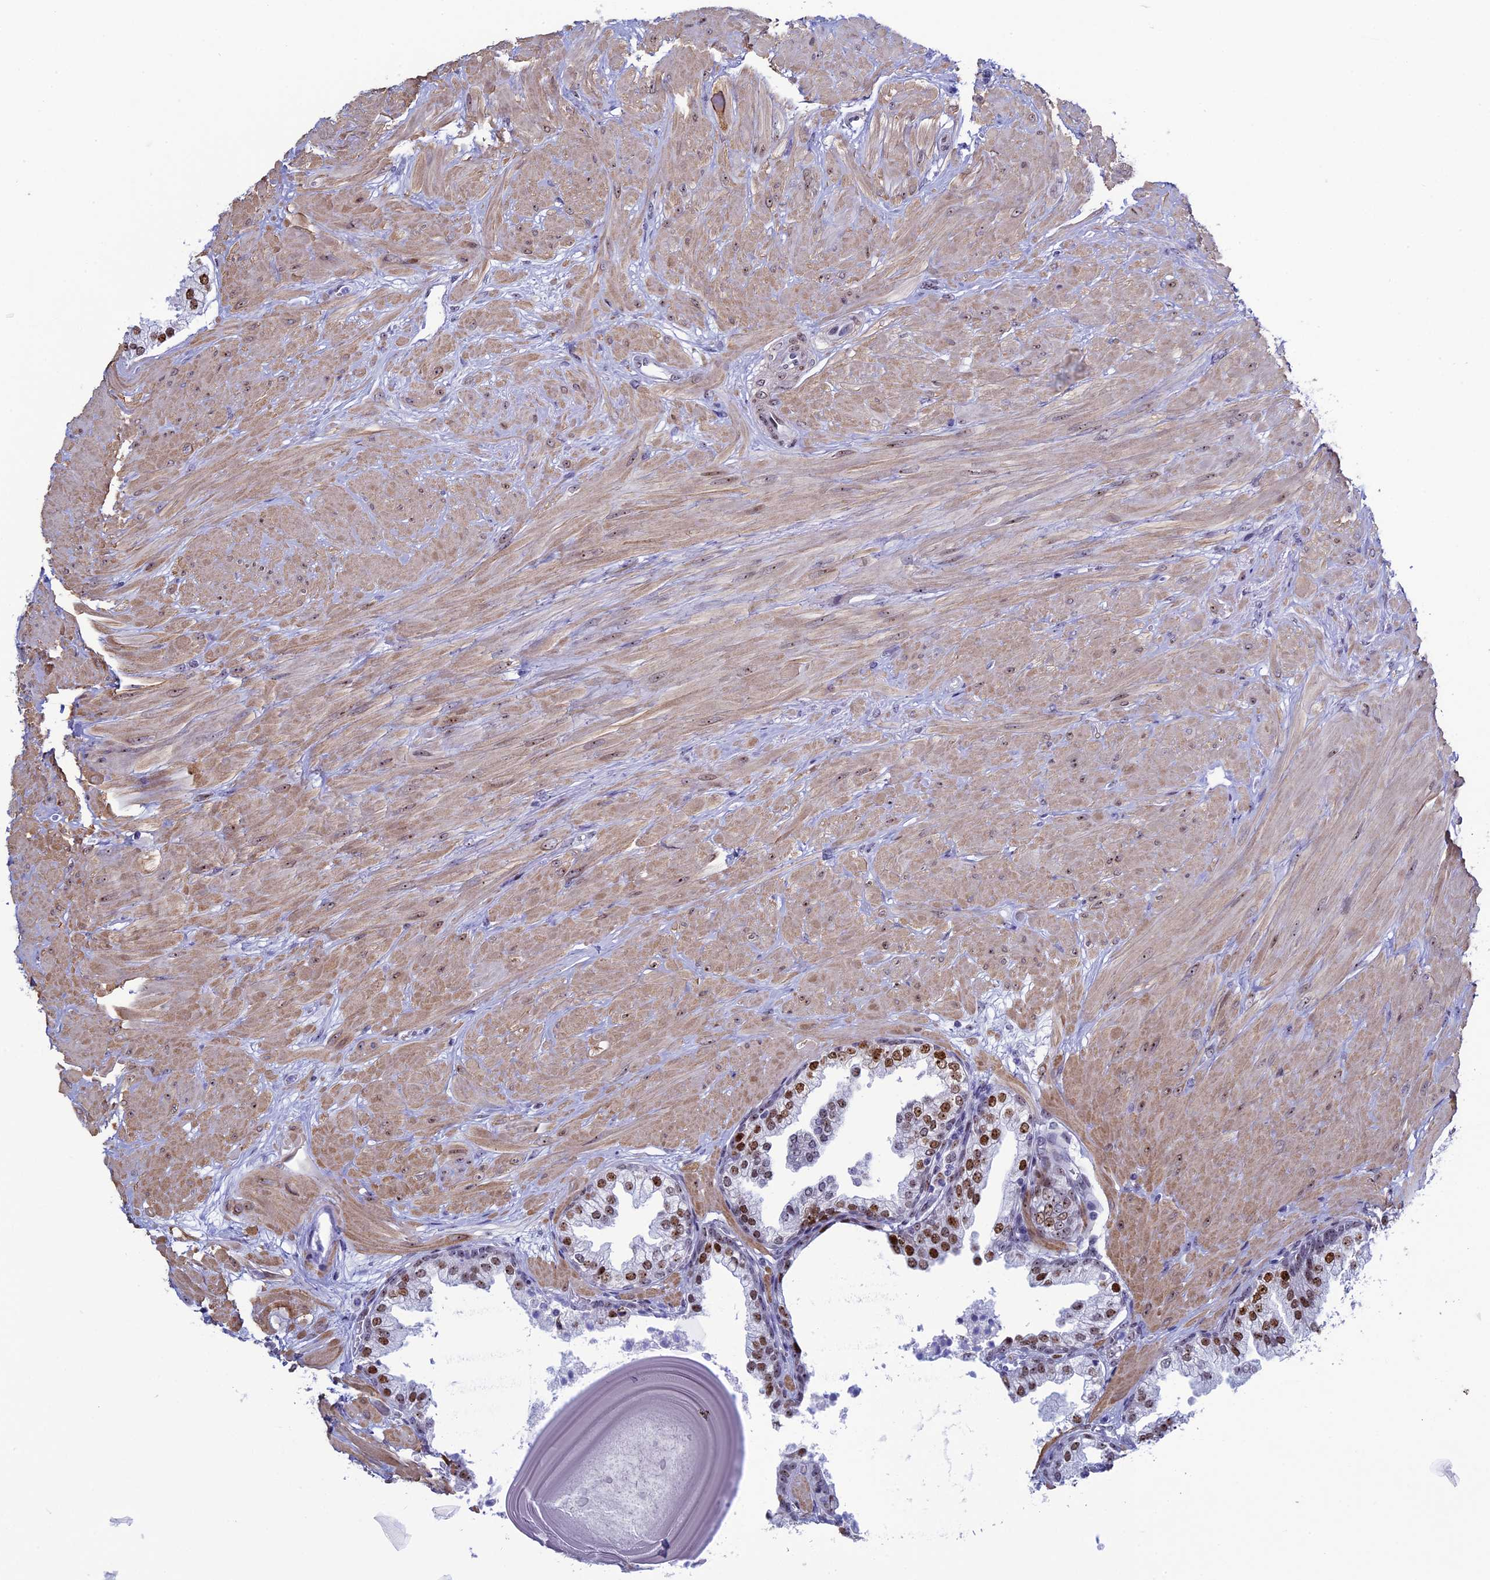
{"staining": {"intensity": "moderate", "quantity": "25%-75%", "location": "nuclear"}, "tissue": "prostate", "cell_type": "Glandular cells", "image_type": "normal", "snomed": [{"axis": "morphology", "description": "Normal tissue, NOS"}, {"axis": "topography", "description": "Prostate"}], "caption": "Prostate stained with DAB (3,3'-diaminobenzidine) immunohistochemistry displays medium levels of moderate nuclear positivity in approximately 25%-75% of glandular cells. (DAB IHC with brightfield microscopy, high magnification).", "gene": "CCDC86", "patient": {"sex": "male", "age": 48}}